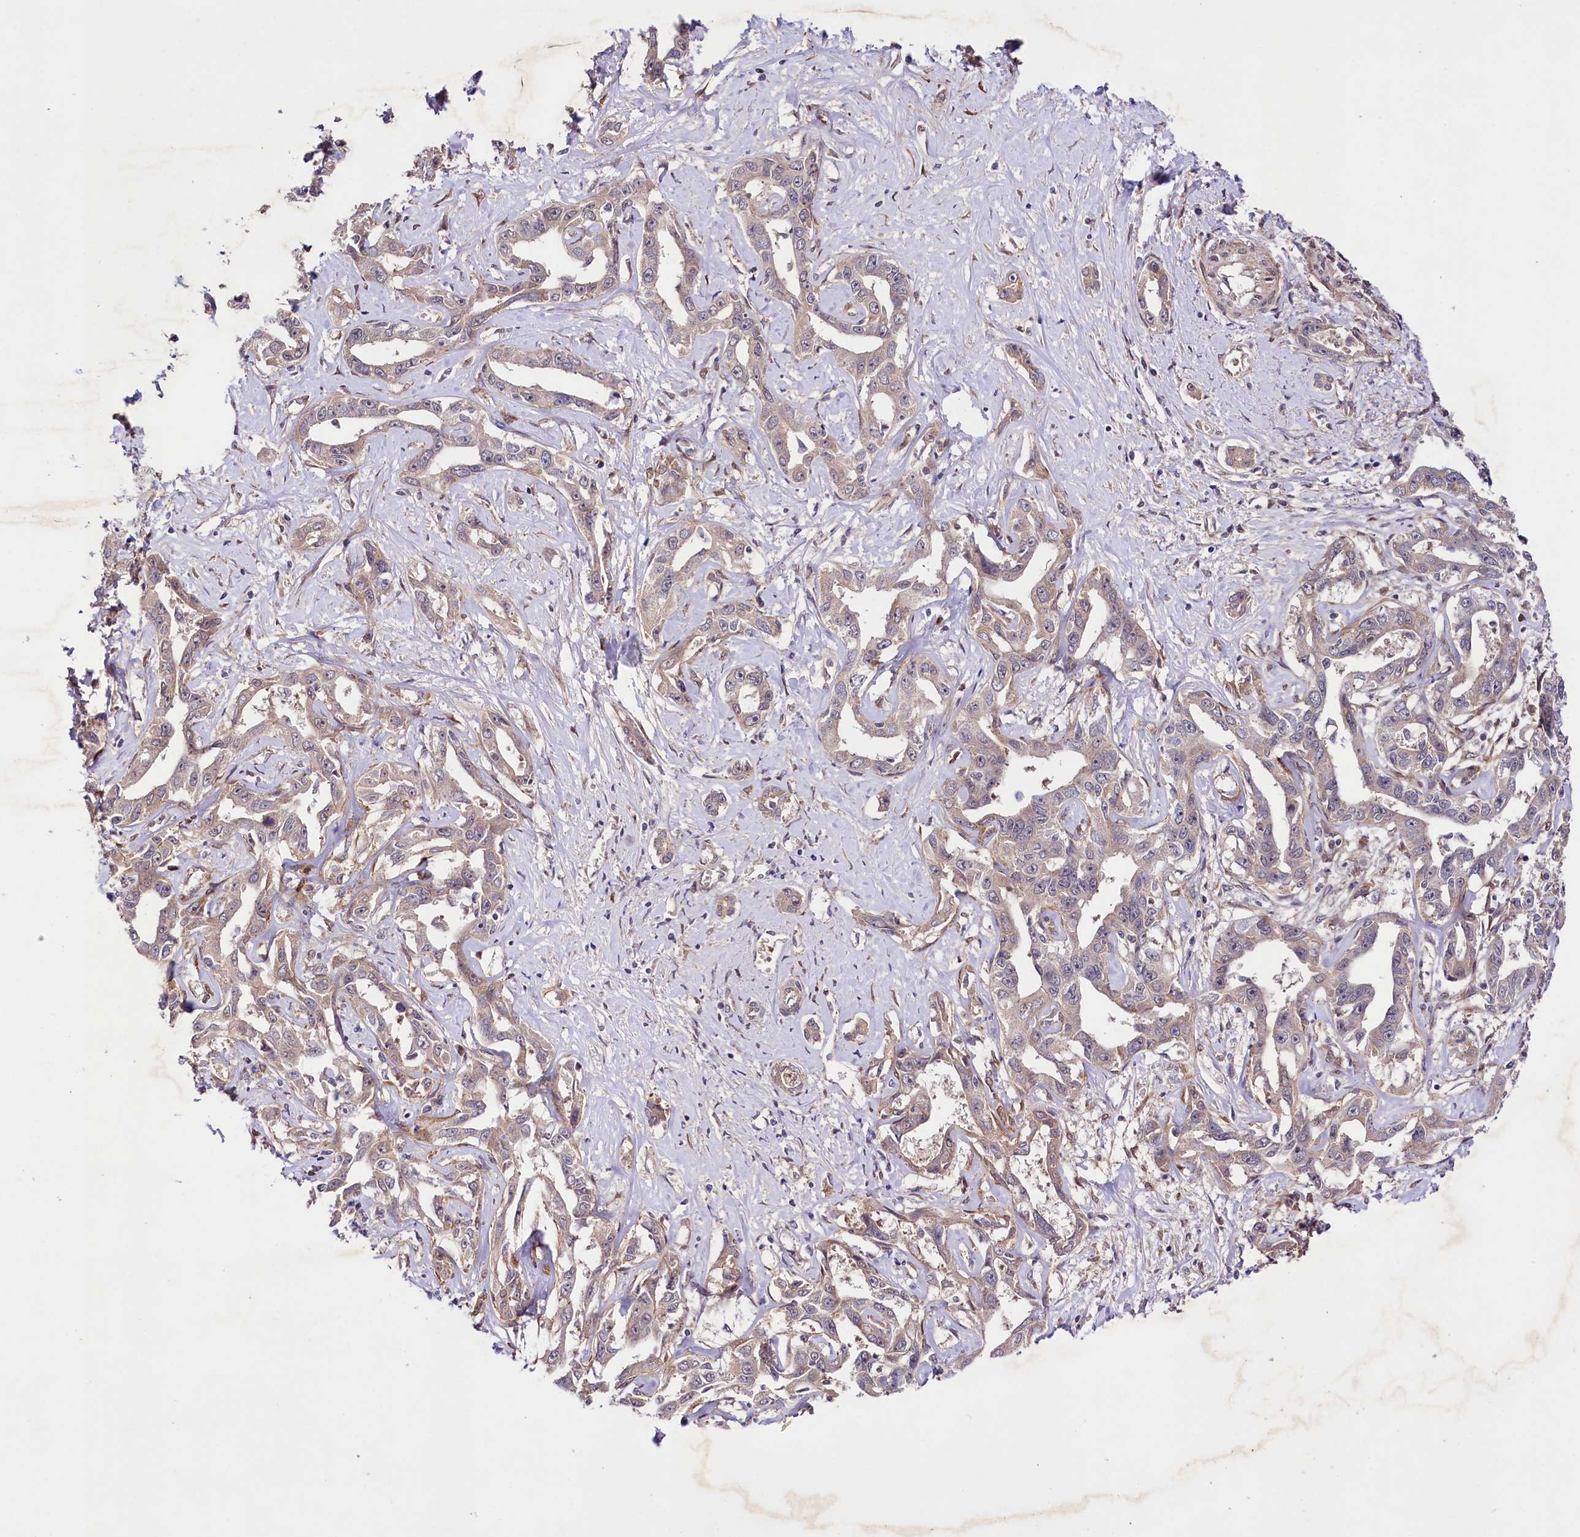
{"staining": {"intensity": "weak", "quantity": ">75%", "location": "cytoplasmic/membranous"}, "tissue": "liver cancer", "cell_type": "Tumor cells", "image_type": "cancer", "snomed": [{"axis": "morphology", "description": "Cholangiocarcinoma"}, {"axis": "topography", "description": "Liver"}], "caption": "A brown stain shows weak cytoplasmic/membranous staining of a protein in human liver cancer tumor cells. Nuclei are stained in blue.", "gene": "PHLDB1", "patient": {"sex": "male", "age": 59}}